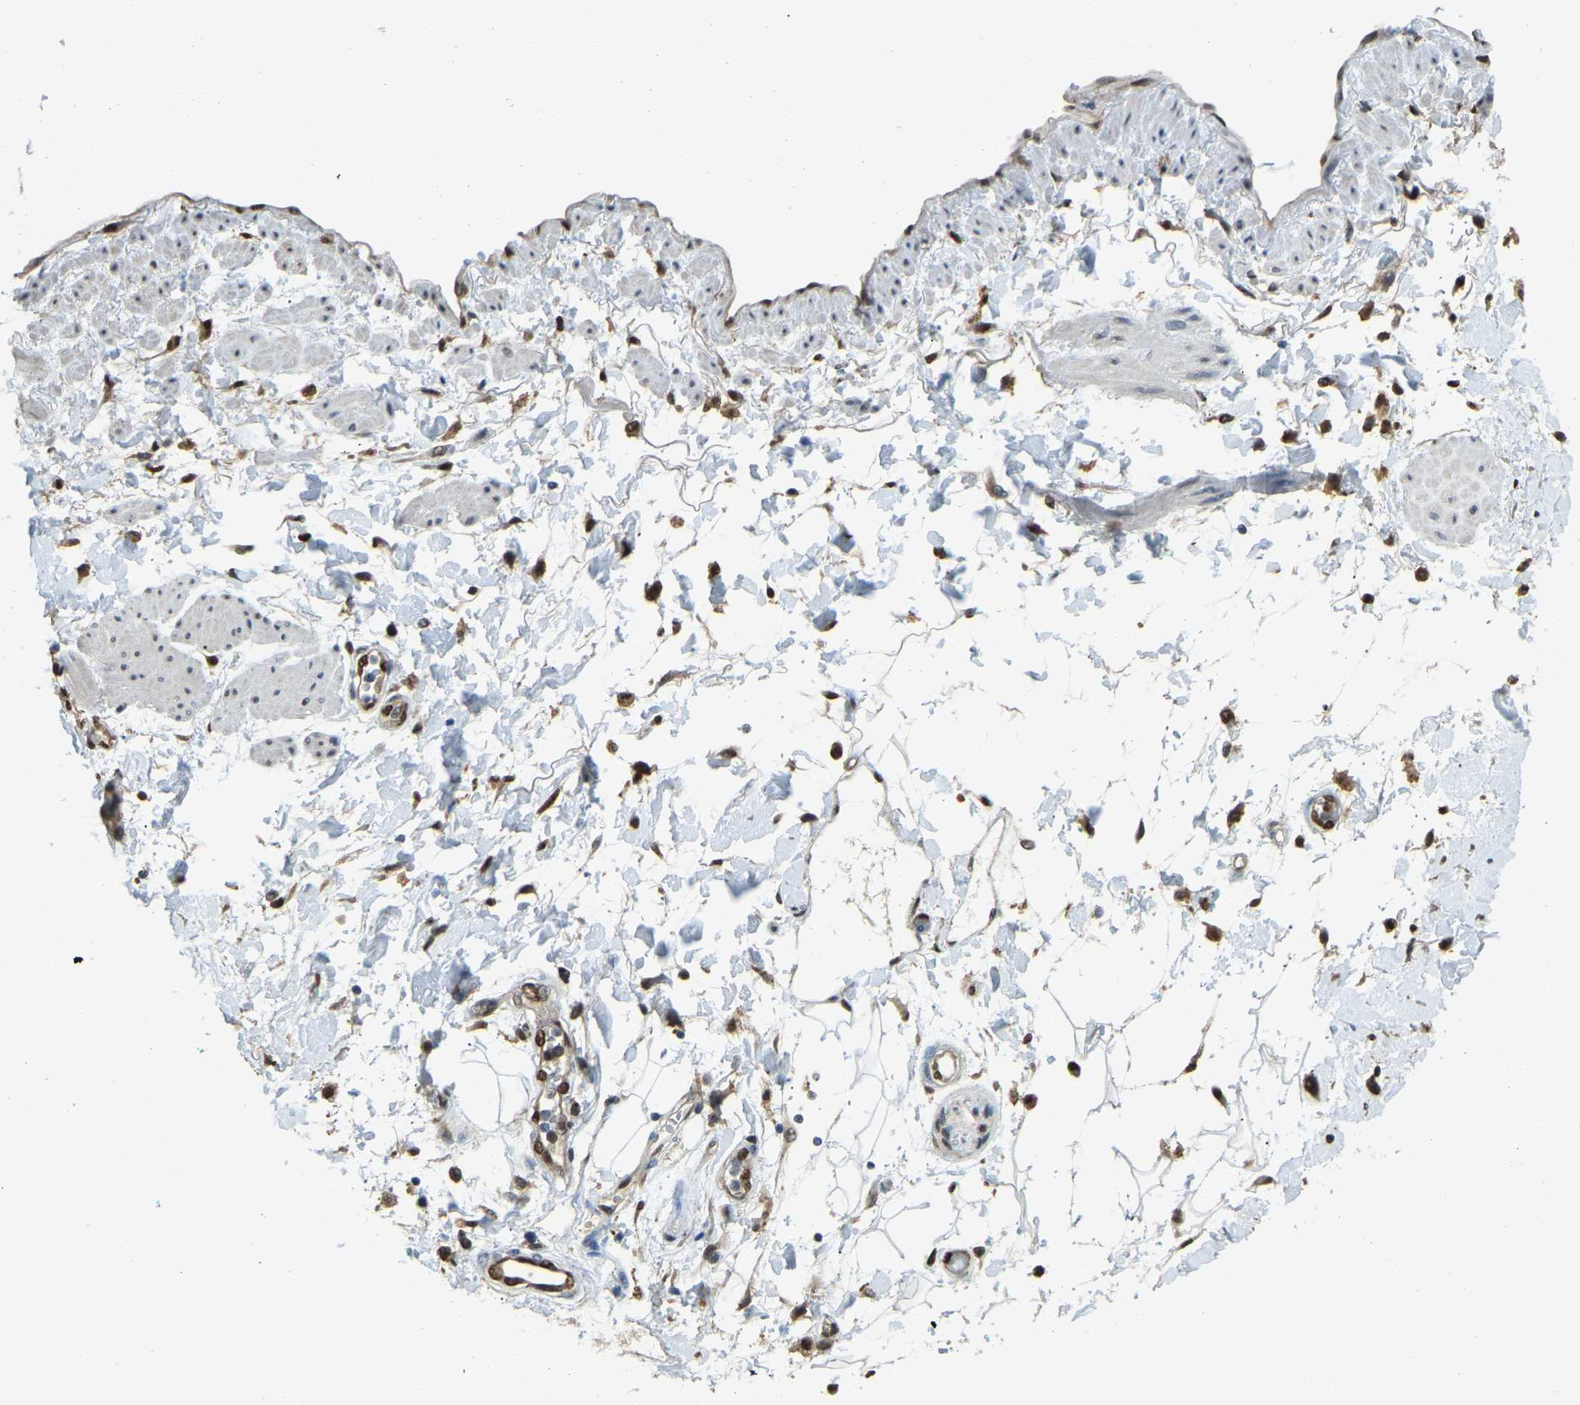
{"staining": {"intensity": "negative", "quantity": "none", "location": "none"}, "tissue": "adipose tissue", "cell_type": "Adipocytes", "image_type": "normal", "snomed": [{"axis": "morphology", "description": "Normal tissue, NOS"}, {"axis": "morphology", "description": "Adenocarcinoma, NOS"}, {"axis": "topography", "description": "Duodenum"}, {"axis": "topography", "description": "Peripheral nerve tissue"}], "caption": "Adipocytes are negative for brown protein staining in benign adipose tissue. (IHC, brightfield microscopy, high magnification).", "gene": "NANS", "patient": {"sex": "female", "age": 60}}